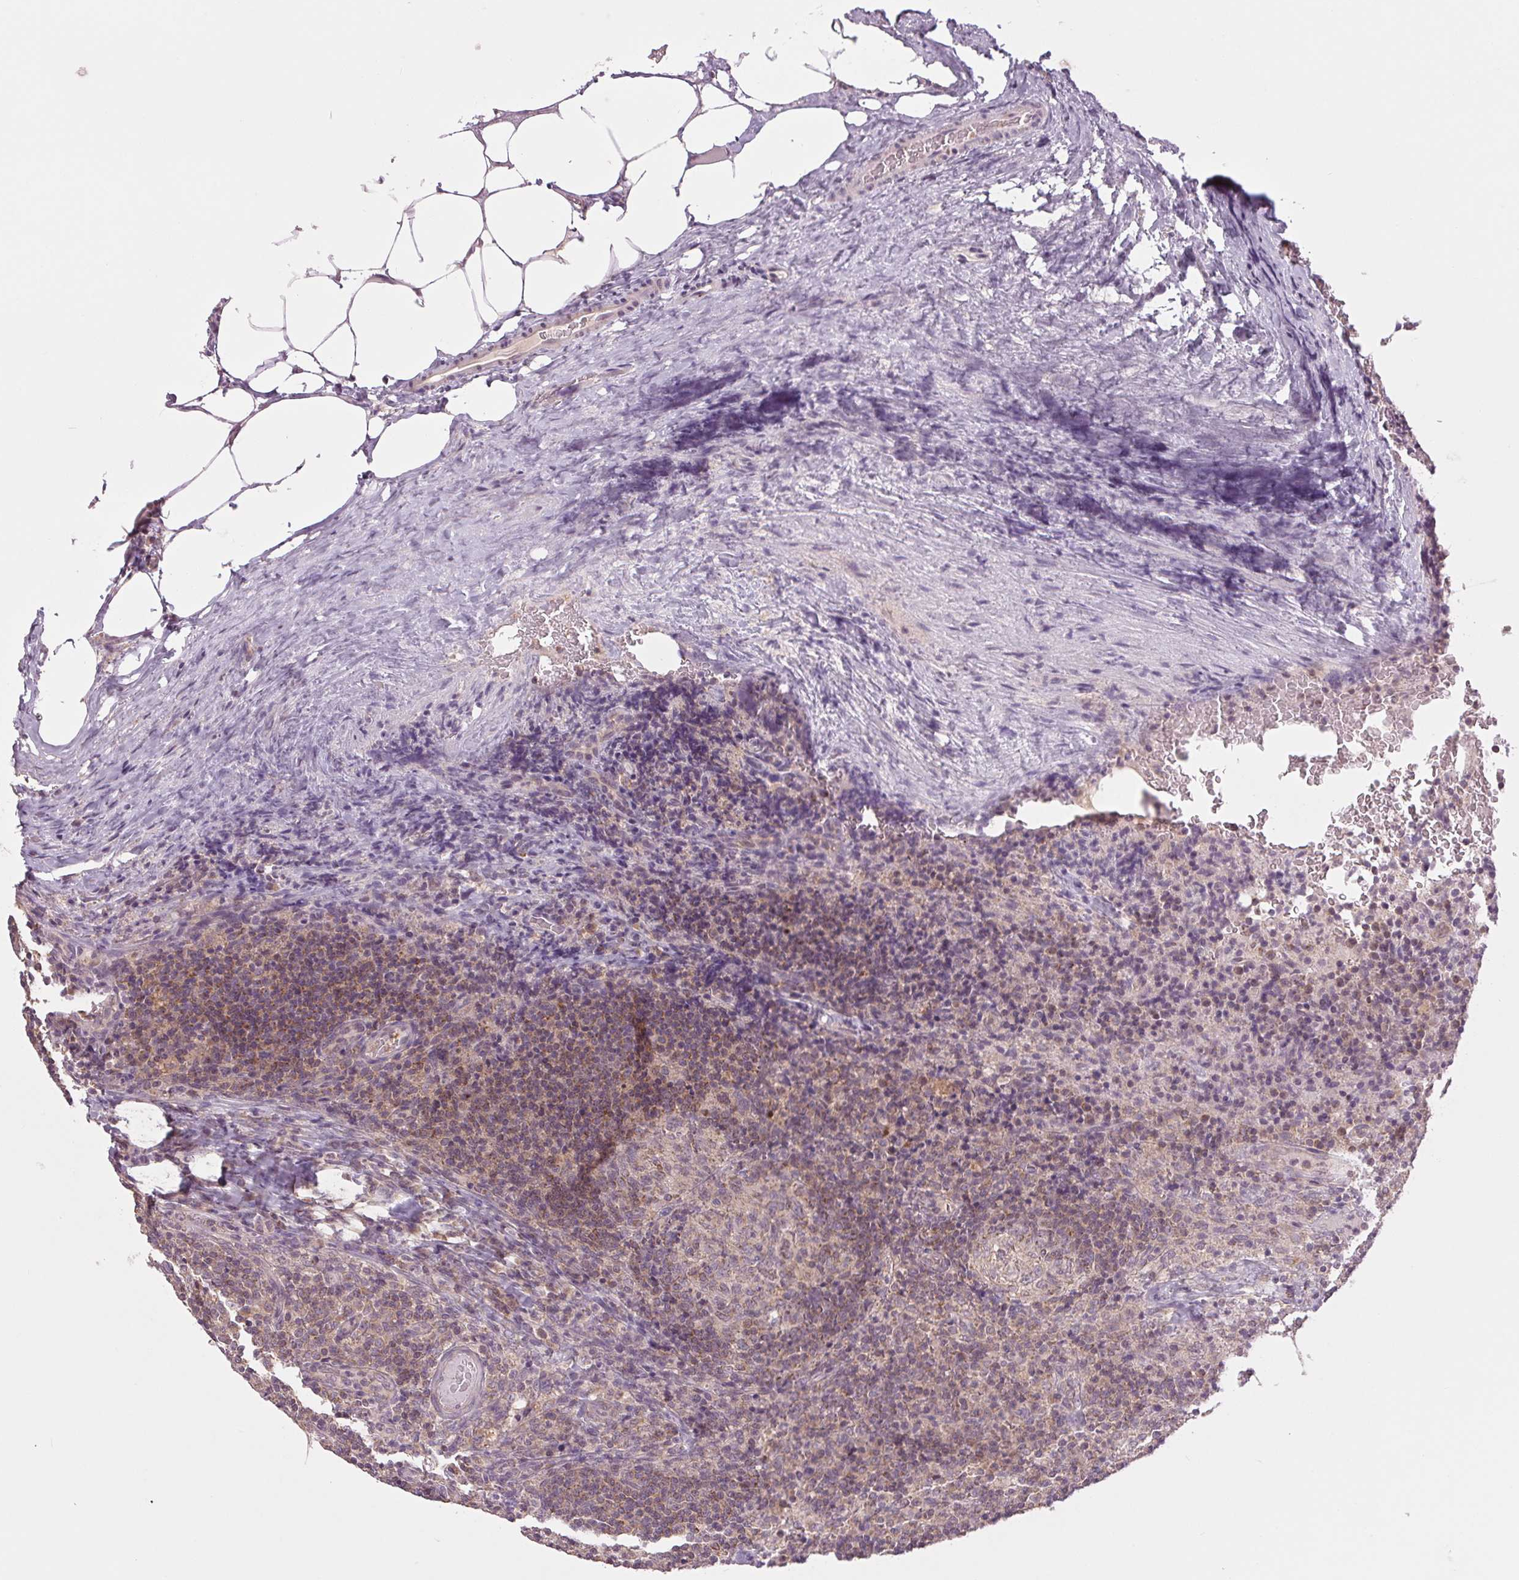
{"staining": {"intensity": "negative", "quantity": "none", "location": "none"}, "tissue": "lymph node", "cell_type": "Germinal center cells", "image_type": "normal", "snomed": [{"axis": "morphology", "description": "Normal tissue, NOS"}, {"axis": "topography", "description": "Lymph node"}], "caption": "DAB immunohistochemical staining of unremarkable lymph node displays no significant staining in germinal center cells. Brightfield microscopy of IHC stained with DAB (3,3'-diaminobenzidine) (brown) and hematoxylin (blue), captured at high magnification.", "gene": "MAP3K5", "patient": {"sex": "male", "age": 67}}